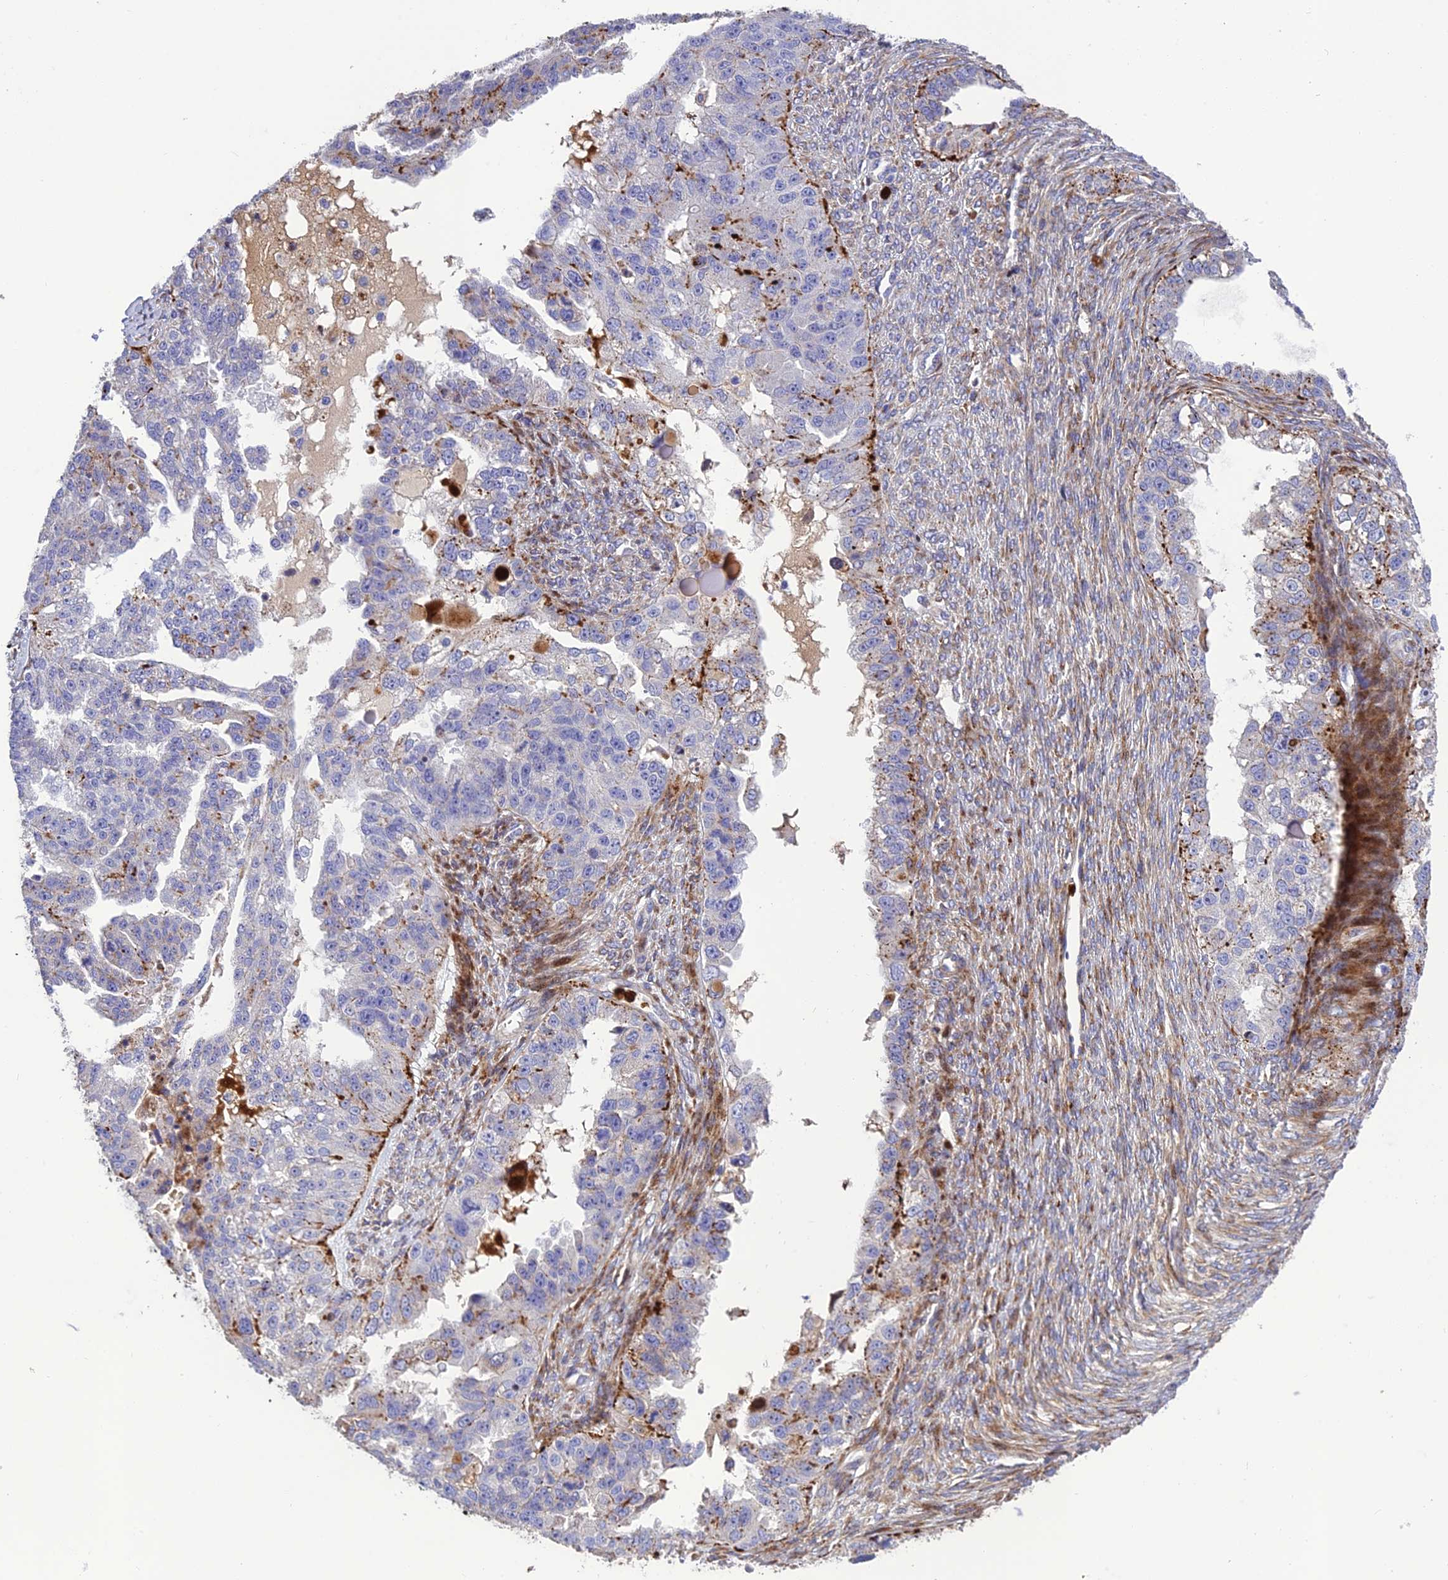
{"staining": {"intensity": "moderate", "quantity": "<25%", "location": "cytoplasmic/membranous"}, "tissue": "ovarian cancer", "cell_type": "Tumor cells", "image_type": "cancer", "snomed": [{"axis": "morphology", "description": "Cystadenocarcinoma, serous, NOS"}, {"axis": "topography", "description": "Ovary"}], "caption": "The image shows immunohistochemical staining of ovarian cancer (serous cystadenocarcinoma). There is moderate cytoplasmic/membranous staining is appreciated in about <25% of tumor cells.", "gene": "CPSF4L", "patient": {"sex": "female", "age": 58}}